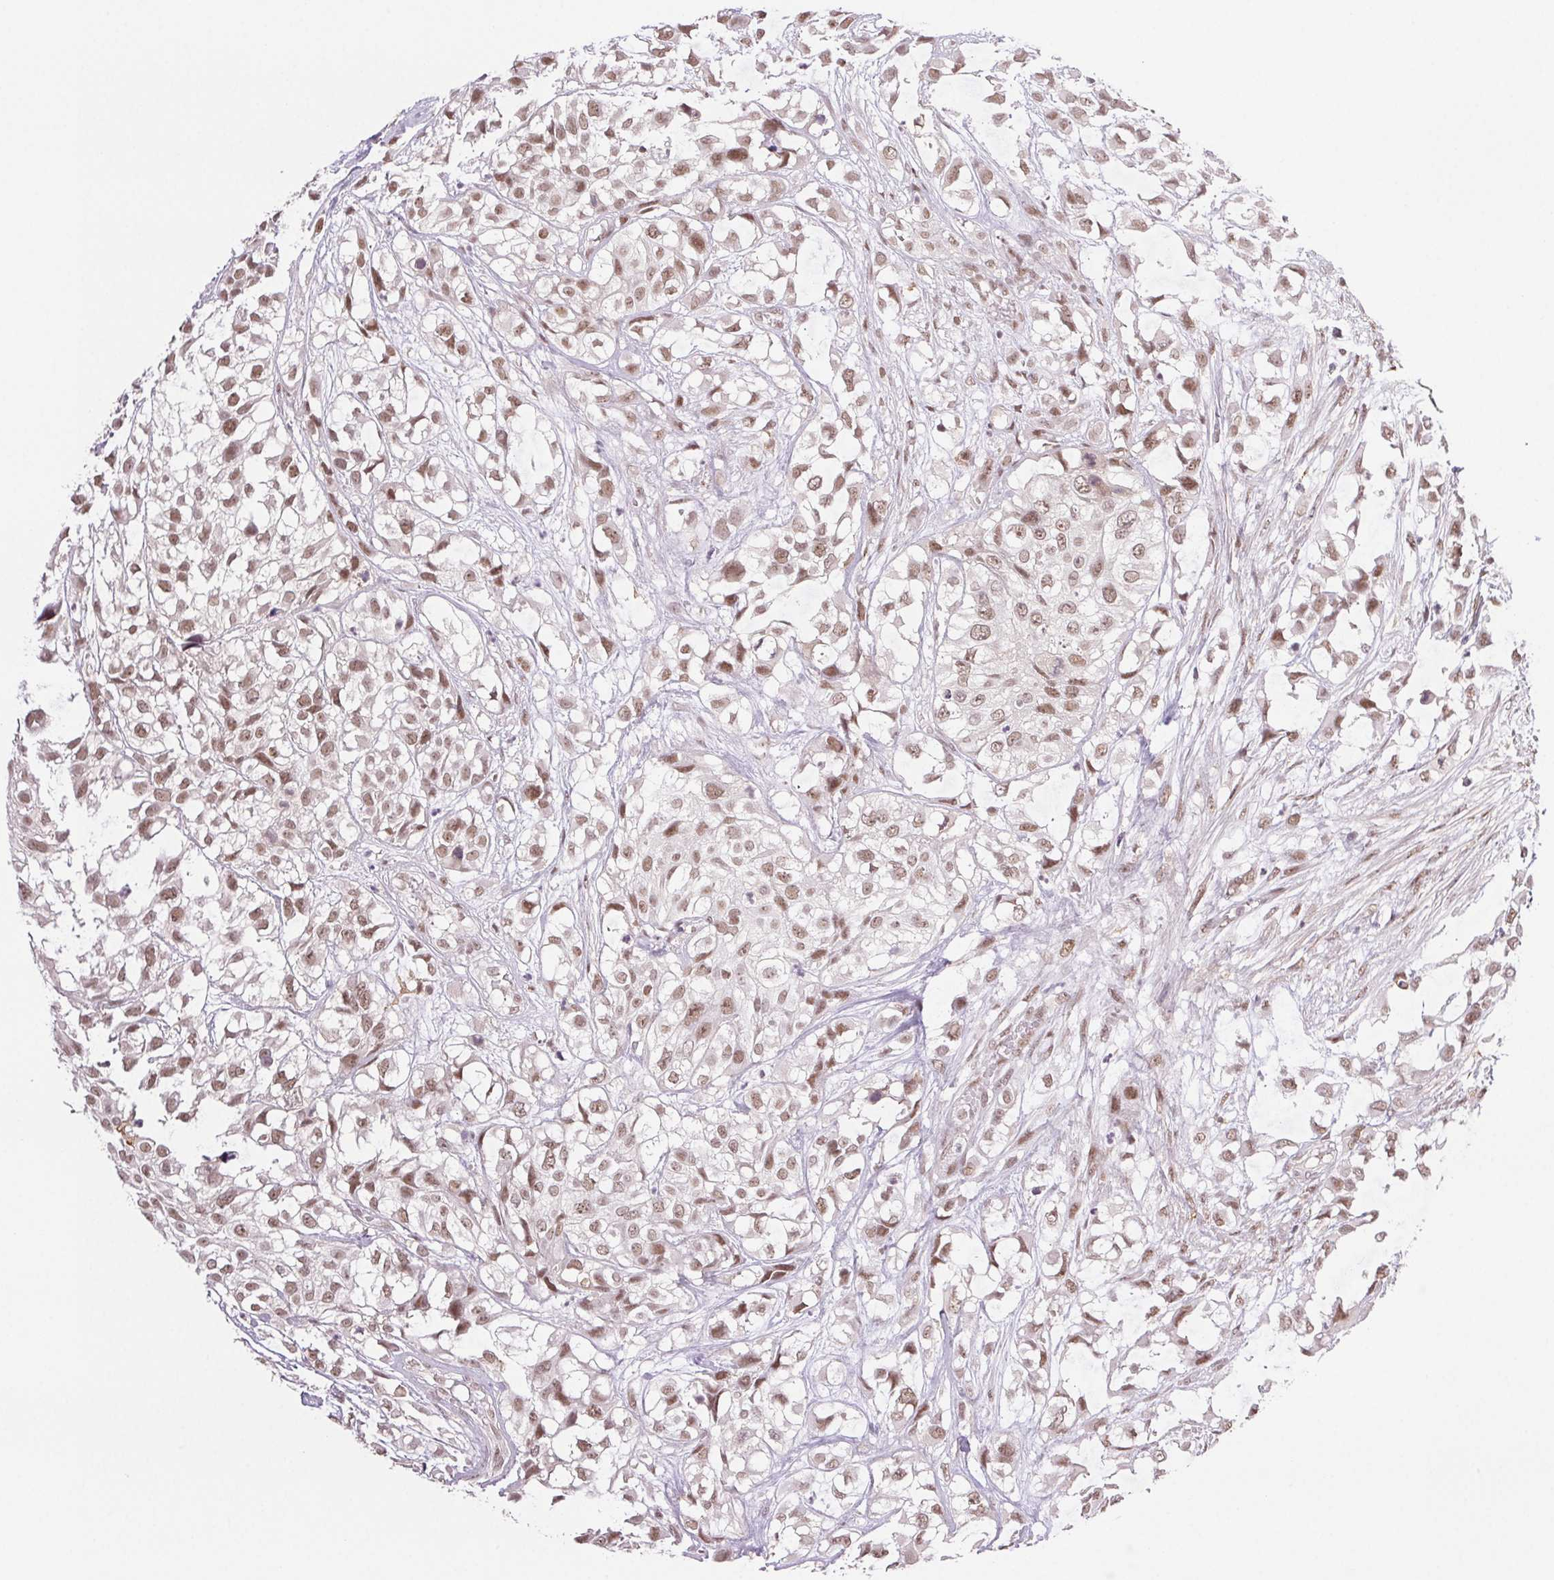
{"staining": {"intensity": "moderate", "quantity": ">75%", "location": "nuclear"}, "tissue": "urothelial cancer", "cell_type": "Tumor cells", "image_type": "cancer", "snomed": [{"axis": "morphology", "description": "Urothelial carcinoma, High grade"}, {"axis": "topography", "description": "Urinary bladder"}], "caption": "A brown stain highlights moderate nuclear positivity of a protein in human high-grade urothelial carcinoma tumor cells.", "gene": "PRPF18", "patient": {"sex": "male", "age": 56}}